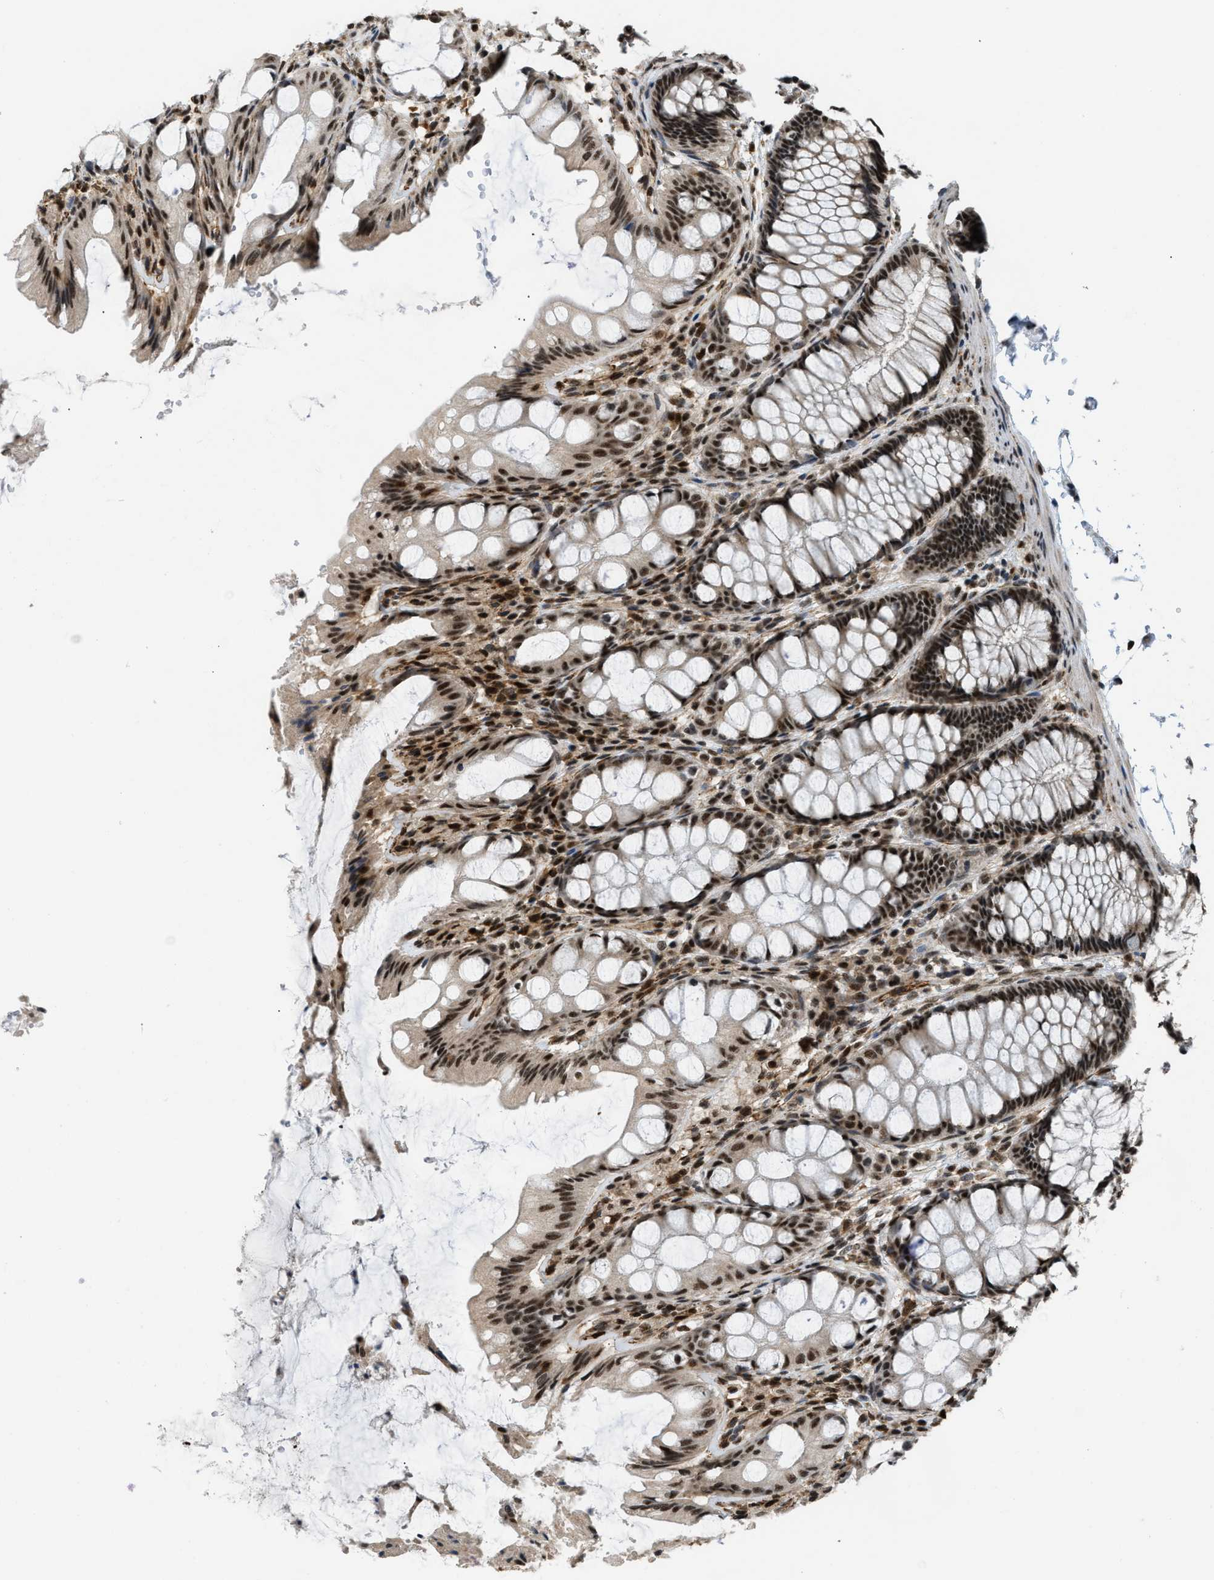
{"staining": {"intensity": "strong", "quantity": ">75%", "location": "cytoplasmic/membranous,nuclear"}, "tissue": "colon", "cell_type": "Endothelial cells", "image_type": "normal", "snomed": [{"axis": "morphology", "description": "Normal tissue, NOS"}, {"axis": "topography", "description": "Colon"}], "caption": "This histopathology image demonstrates immunohistochemistry (IHC) staining of normal human colon, with high strong cytoplasmic/membranous,nuclear expression in approximately >75% of endothelial cells.", "gene": "E2F1", "patient": {"sex": "male", "age": 47}}